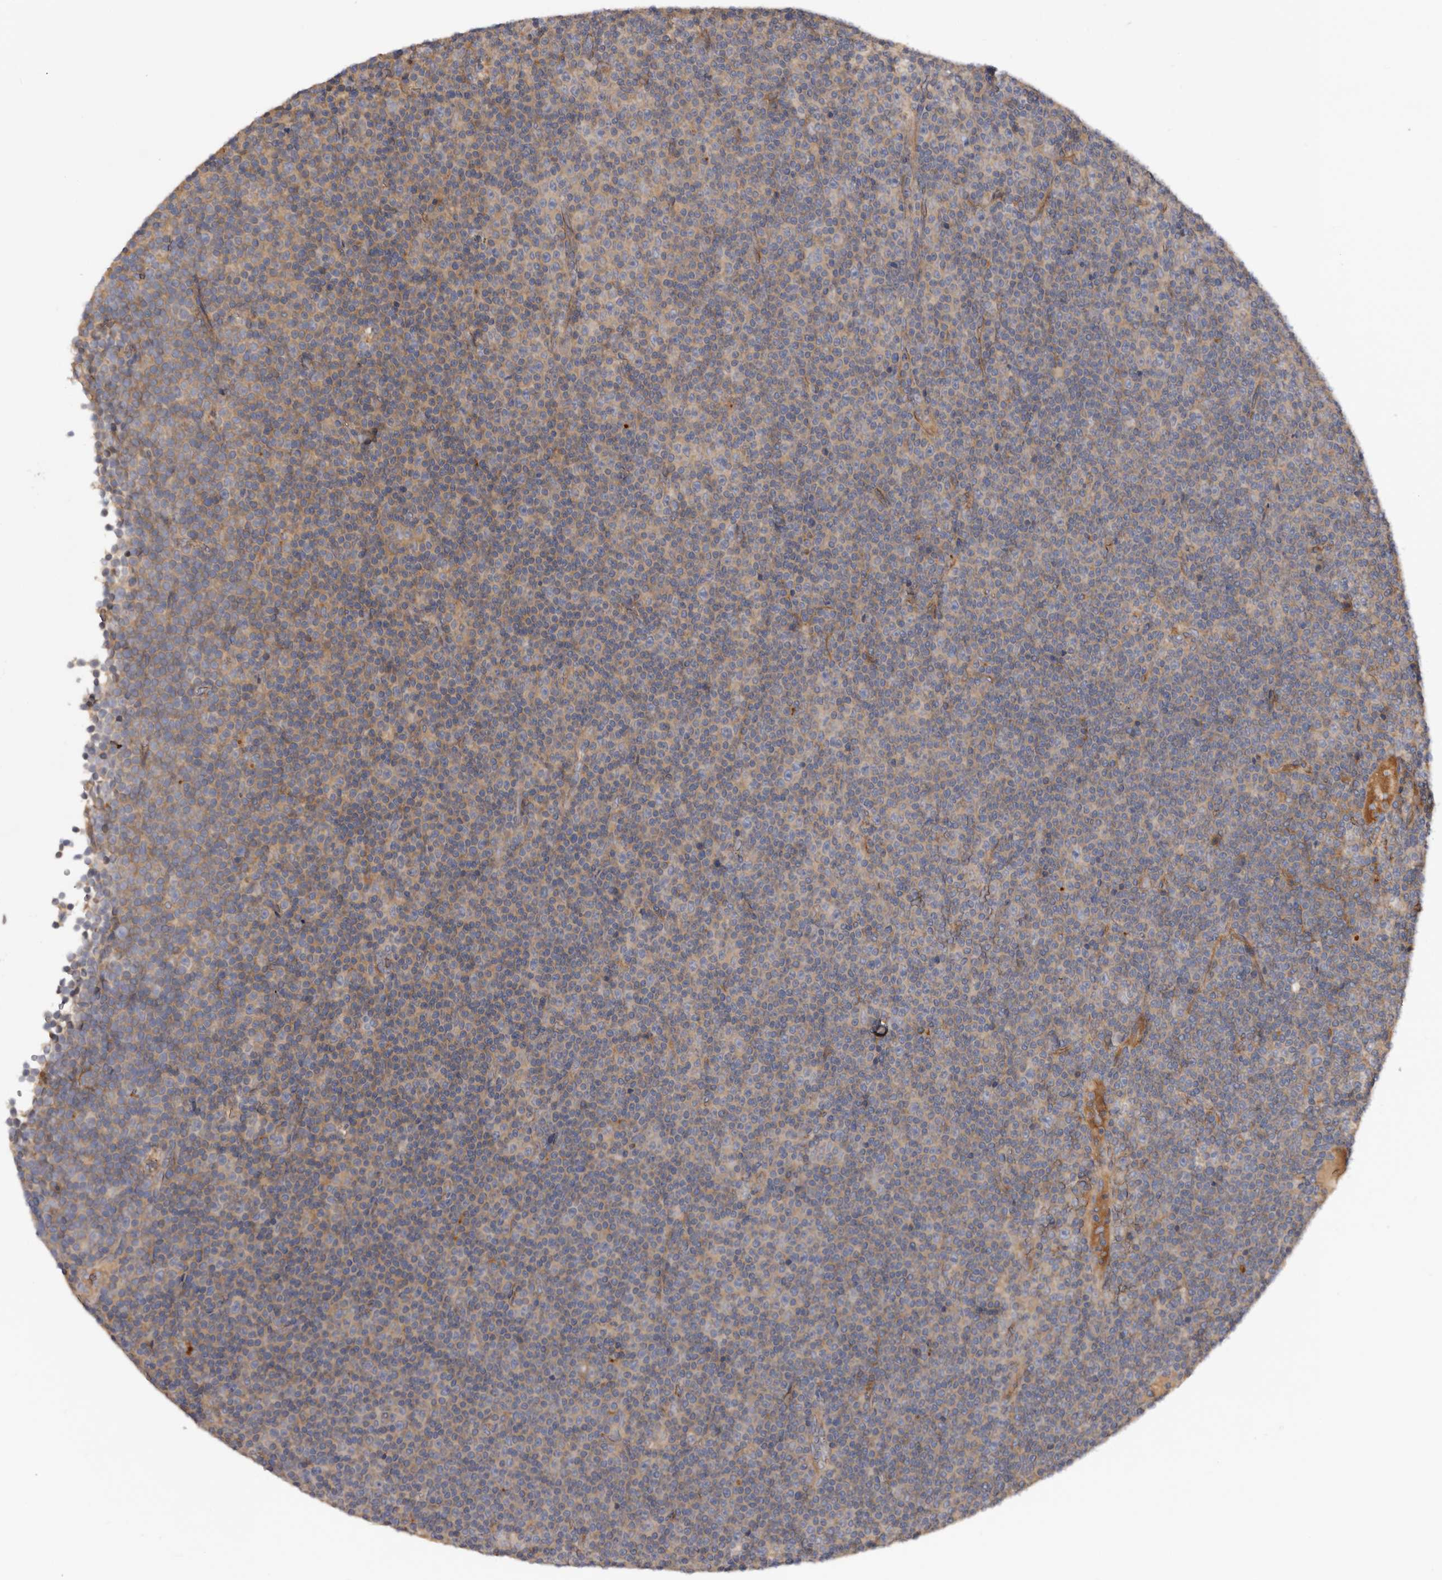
{"staining": {"intensity": "negative", "quantity": "none", "location": "none"}, "tissue": "lymphoma", "cell_type": "Tumor cells", "image_type": "cancer", "snomed": [{"axis": "morphology", "description": "Malignant lymphoma, non-Hodgkin's type, Low grade"}, {"axis": "topography", "description": "Lymph node"}], "caption": "This histopathology image is of malignant lymphoma, non-Hodgkin's type (low-grade) stained with immunohistochemistry (IHC) to label a protein in brown with the nuclei are counter-stained blue. There is no positivity in tumor cells.", "gene": "INKA2", "patient": {"sex": "female", "age": 67}}